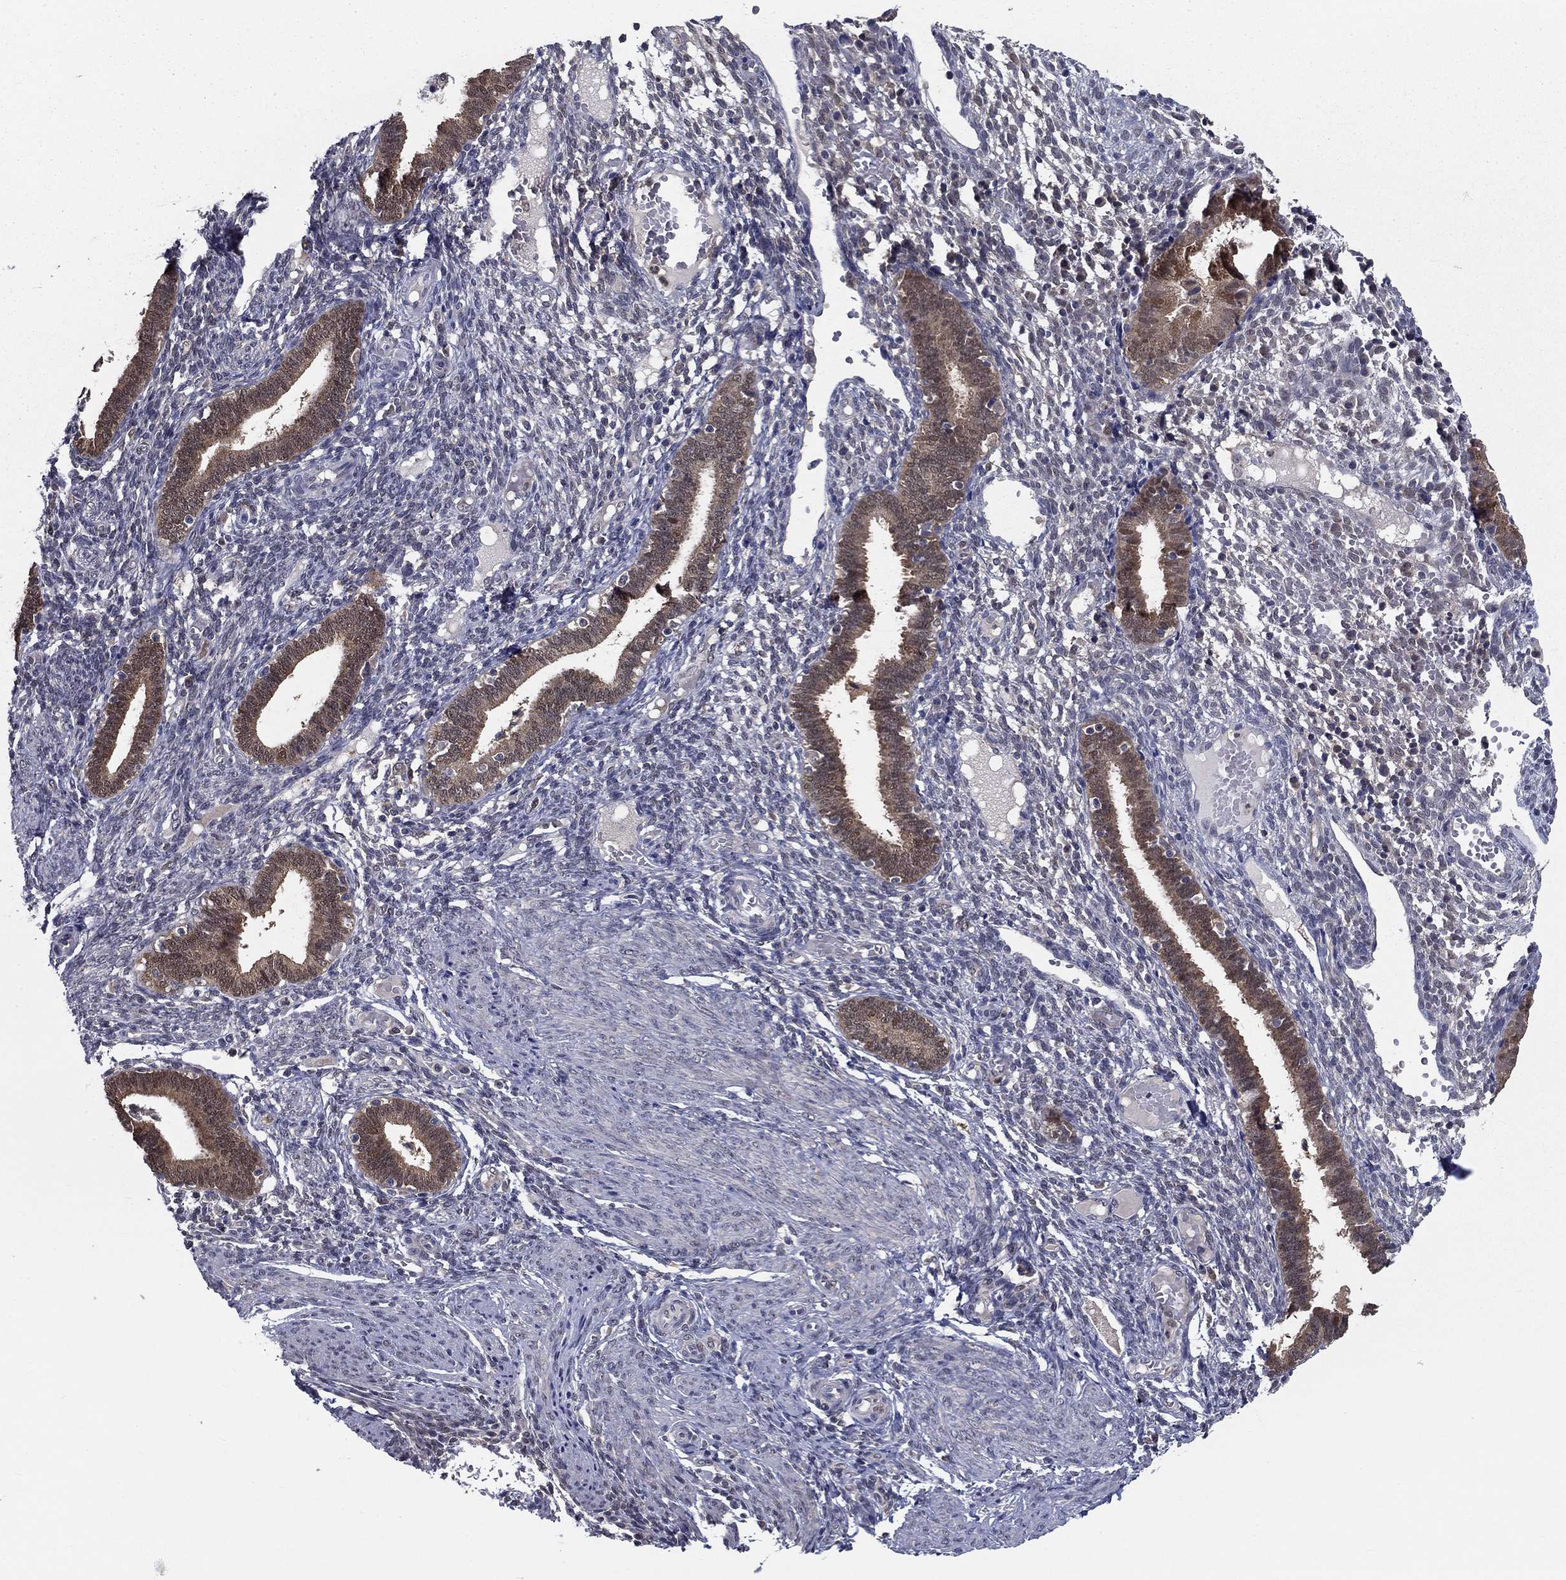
{"staining": {"intensity": "negative", "quantity": "none", "location": "none"}, "tissue": "endometrium", "cell_type": "Cells in endometrial stroma", "image_type": "normal", "snomed": [{"axis": "morphology", "description": "Normal tissue, NOS"}, {"axis": "topography", "description": "Endometrium"}], "caption": "Immunohistochemistry (IHC) of normal endometrium demonstrates no positivity in cells in endometrial stroma.", "gene": "NIT2", "patient": {"sex": "female", "age": 42}}